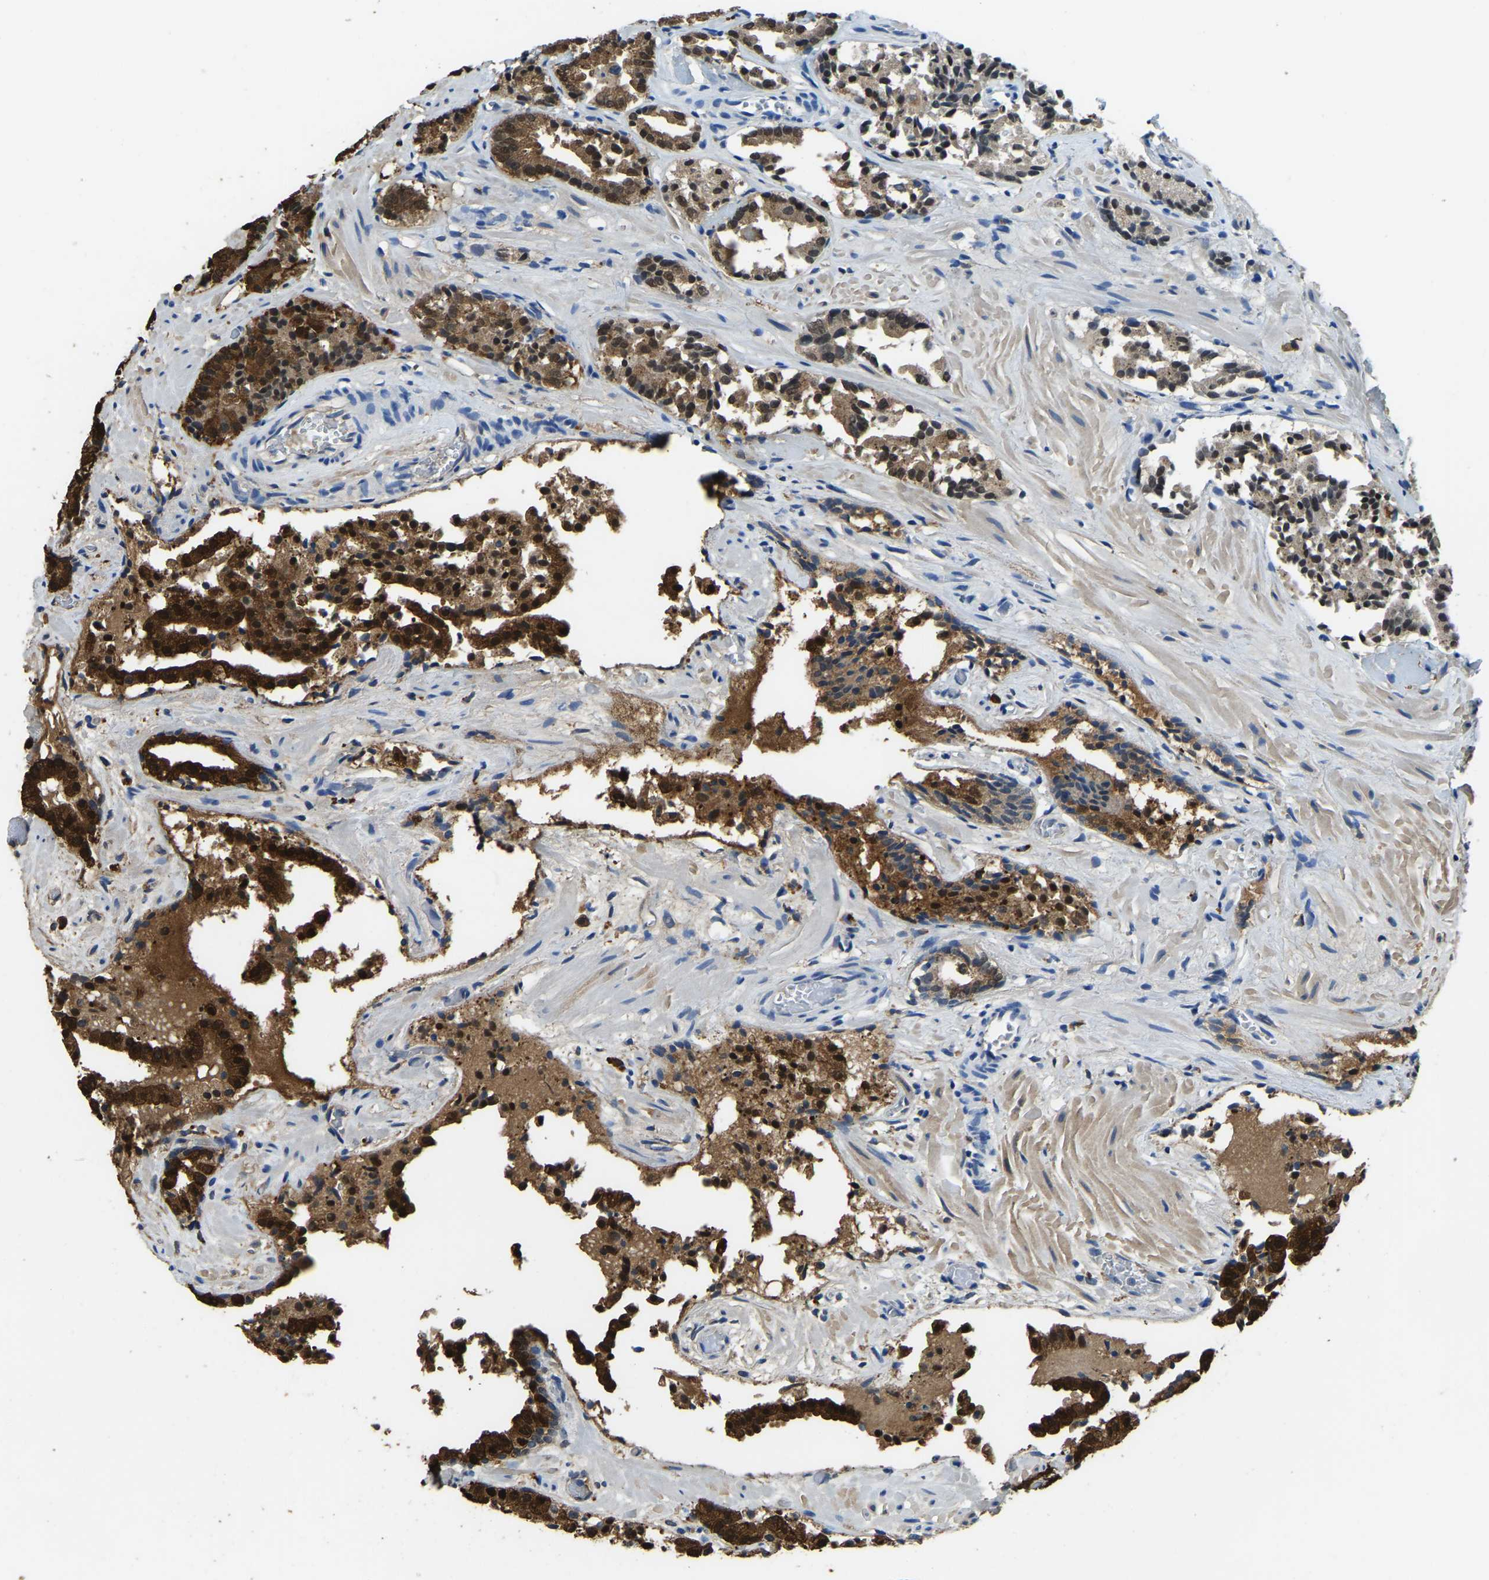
{"staining": {"intensity": "strong", "quantity": ">75%", "location": "cytoplasmic/membranous,nuclear"}, "tissue": "prostate cancer", "cell_type": "Tumor cells", "image_type": "cancer", "snomed": [{"axis": "morphology", "description": "Adenocarcinoma, Low grade"}, {"axis": "topography", "description": "Prostate"}], "caption": "Human prostate cancer stained with a brown dye shows strong cytoplasmic/membranous and nuclear positive expression in about >75% of tumor cells.", "gene": "NANS", "patient": {"sex": "male", "age": 51}}